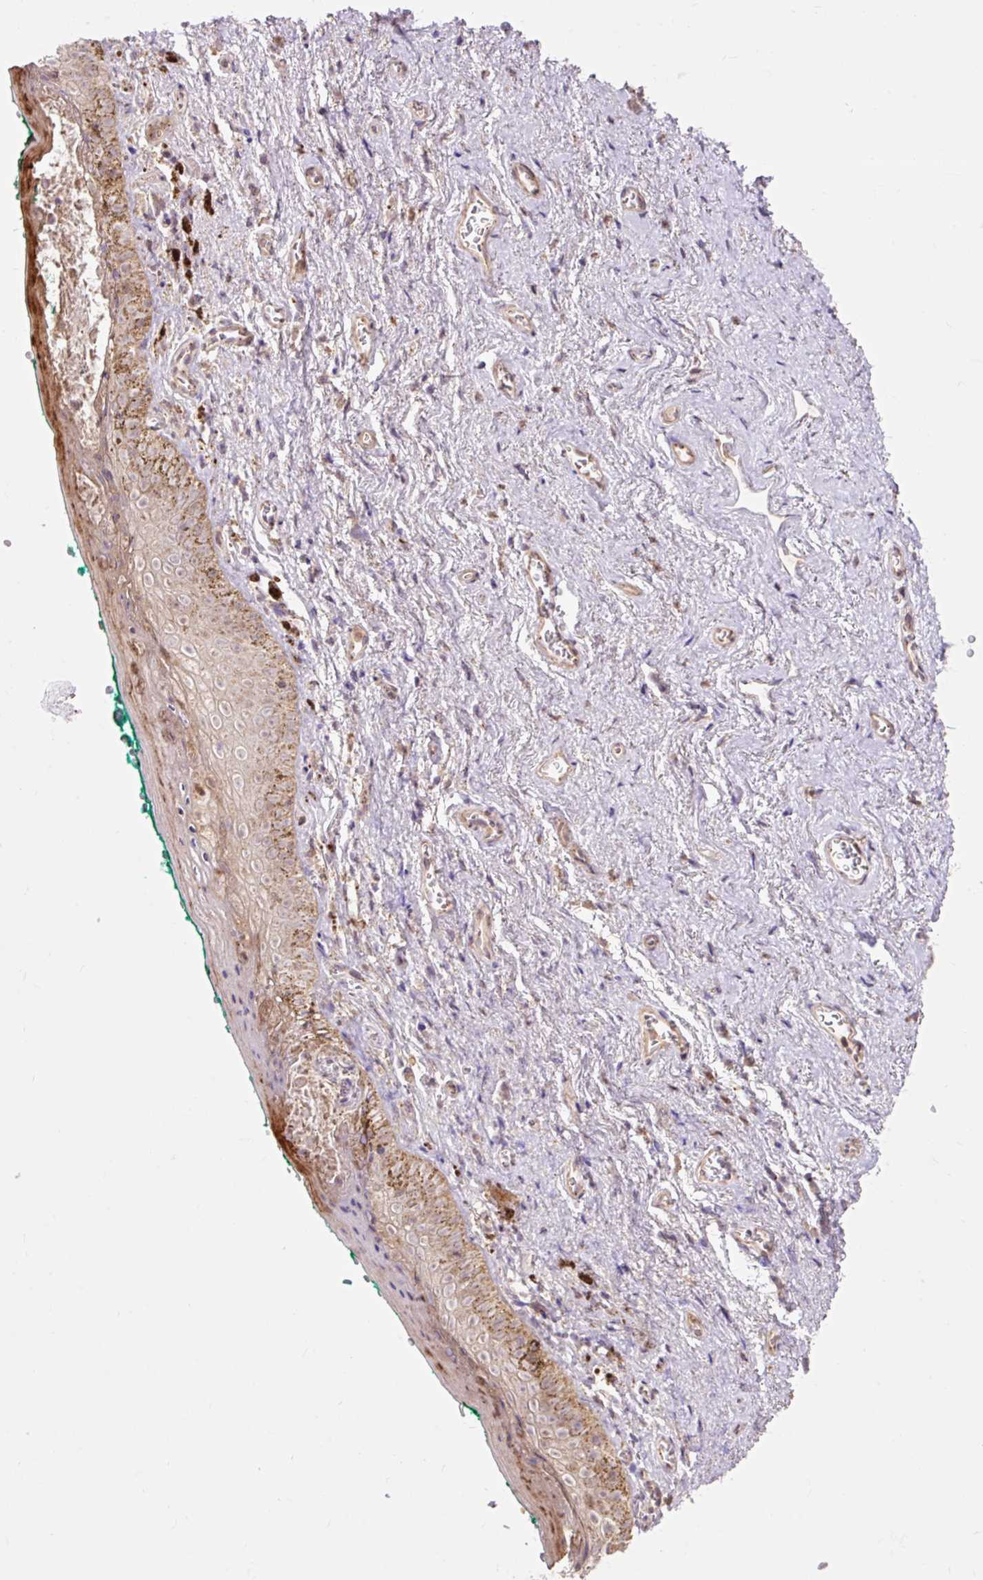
{"staining": {"intensity": "moderate", "quantity": ">75%", "location": "cytoplasmic/membranous"}, "tissue": "vagina", "cell_type": "Squamous epithelial cells", "image_type": "normal", "snomed": [{"axis": "morphology", "description": "Normal tissue, NOS"}, {"axis": "topography", "description": "Vulva"}, {"axis": "topography", "description": "Vagina"}, {"axis": "topography", "description": "Peripheral nerve tissue"}], "caption": "IHC of normal human vagina displays medium levels of moderate cytoplasmic/membranous staining in about >75% of squamous epithelial cells.", "gene": "TRIAP1", "patient": {"sex": "female", "age": 66}}